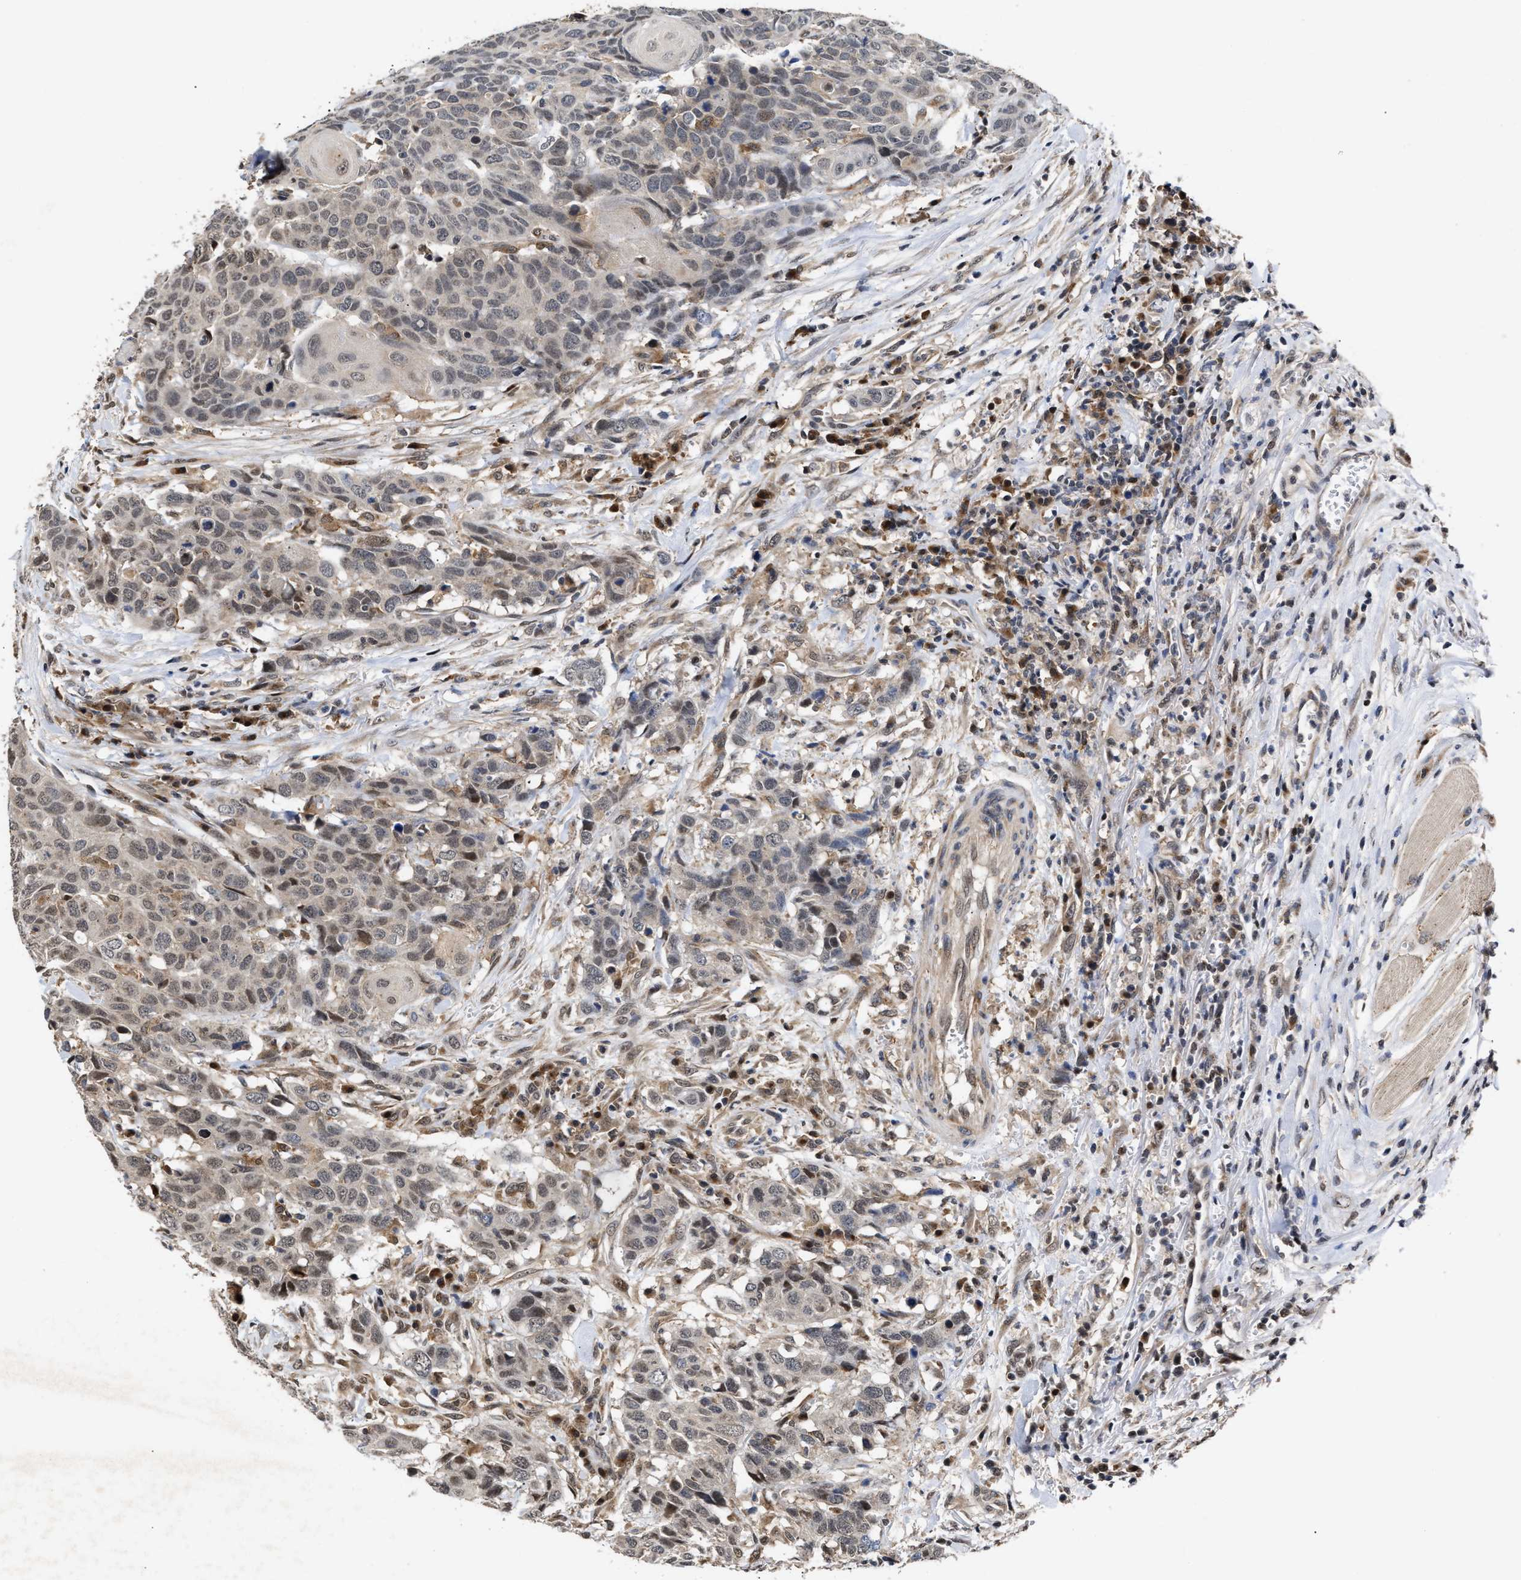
{"staining": {"intensity": "negative", "quantity": "none", "location": "none"}, "tissue": "head and neck cancer", "cell_type": "Tumor cells", "image_type": "cancer", "snomed": [{"axis": "morphology", "description": "Squamous cell carcinoma, NOS"}, {"axis": "topography", "description": "Head-Neck"}], "caption": "Immunohistochemical staining of squamous cell carcinoma (head and neck) reveals no significant expression in tumor cells. Brightfield microscopy of immunohistochemistry (IHC) stained with DAB (3,3'-diaminobenzidine) (brown) and hematoxylin (blue), captured at high magnification.", "gene": "CLIP2", "patient": {"sex": "male", "age": 66}}